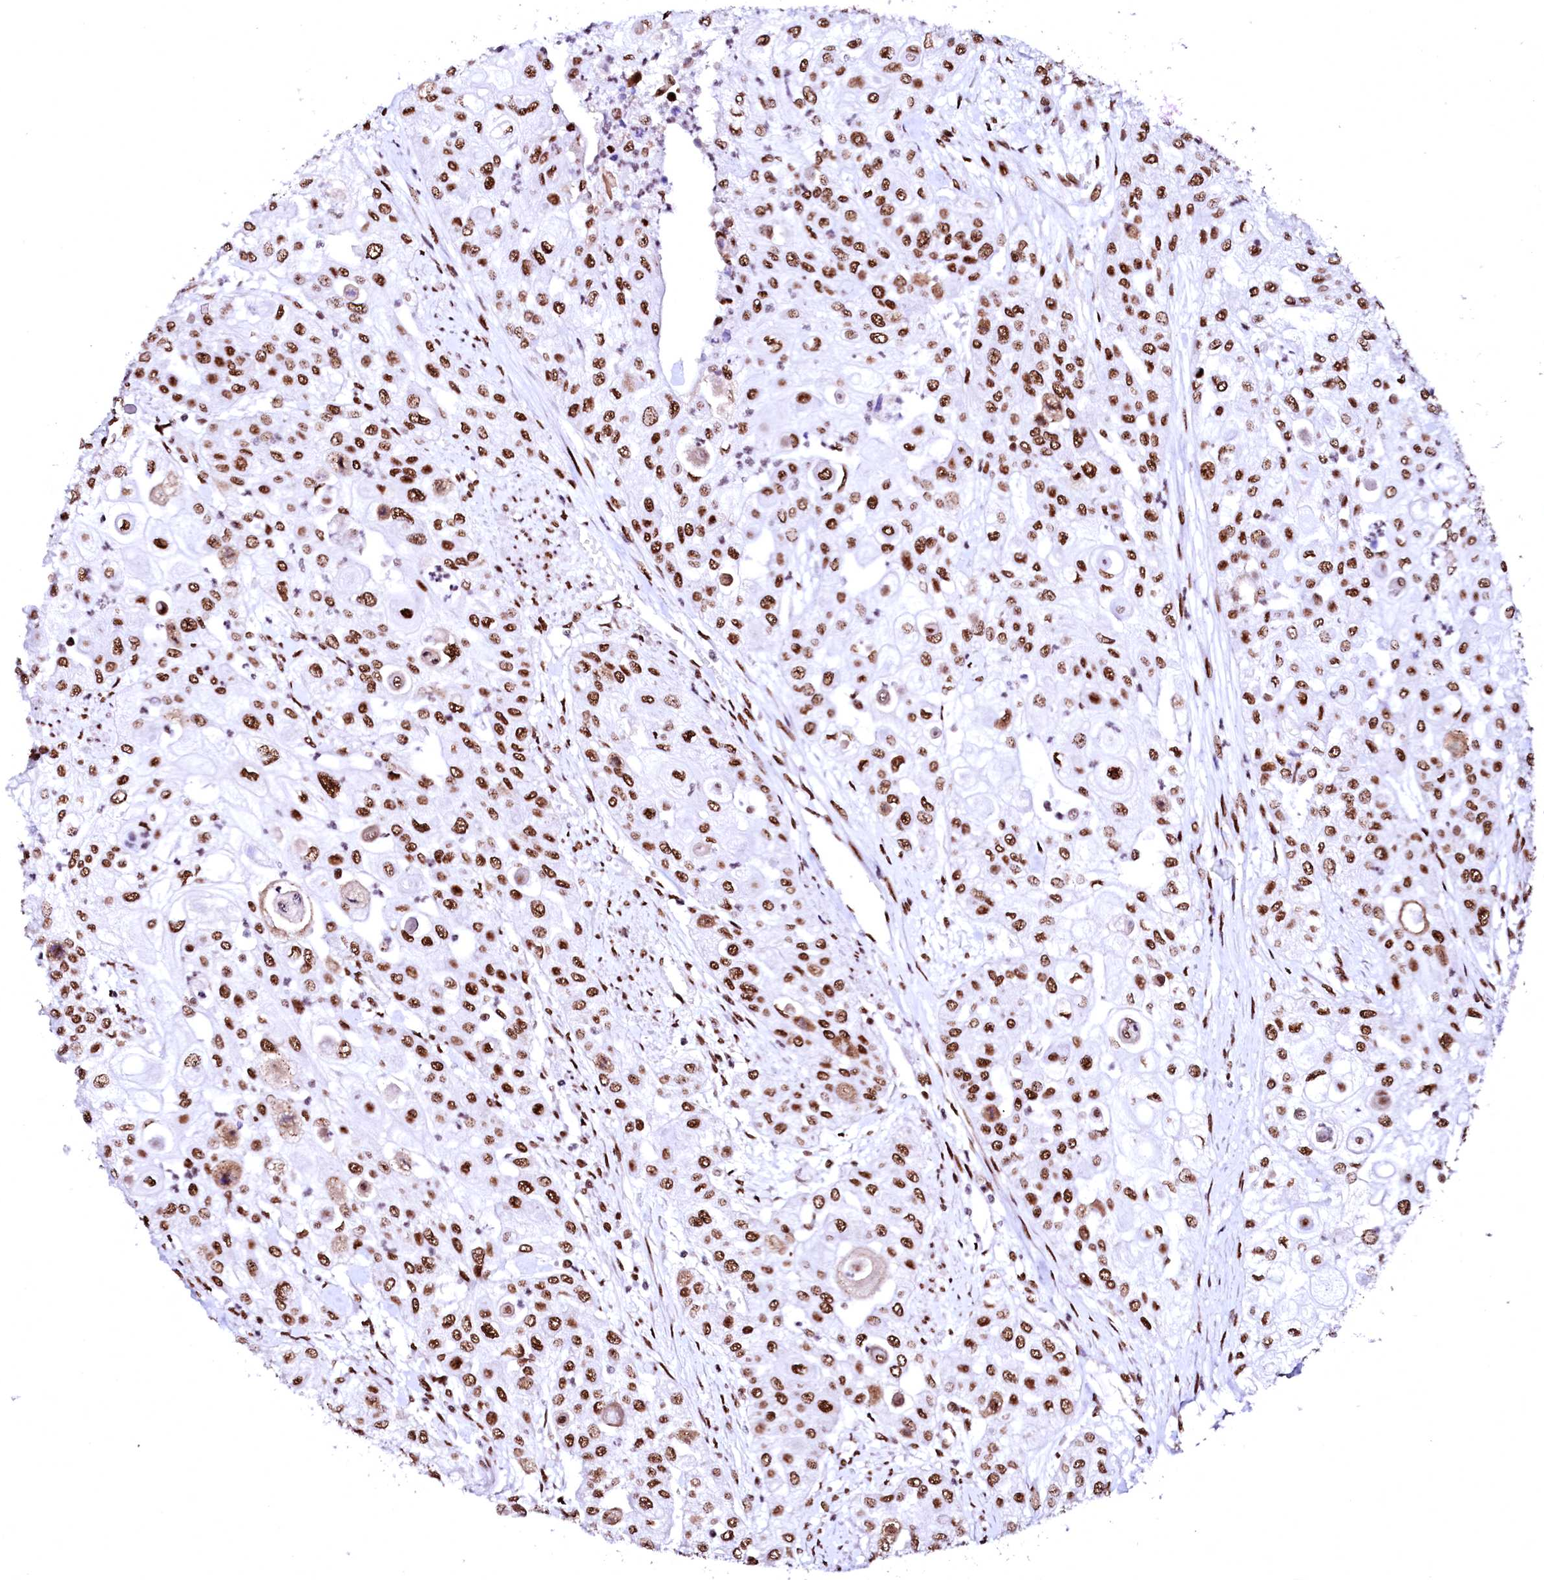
{"staining": {"intensity": "moderate", "quantity": ">75%", "location": "nuclear"}, "tissue": "urothelial cancer", "cell_type": "Tumor cells", "image_type": "cancer", "snomed": [{"axis": "morphology", "description": "Urothelial carcinoma, High grade"}, {"axis": "topography", "description": "Urinary bladder"}], "caption": "Immunohistochemical staining of urothelial carcinoma (high-grade) exhibits moderate nuclear protein positivity in approximately >75% of tumor cells. (DAB (3,3'-diaminobenzidine) IHC, brown staining for protein, blue staining for nuclei).", "gene": "CPSF6", "patient": {"sex": "female", "age": 79}}